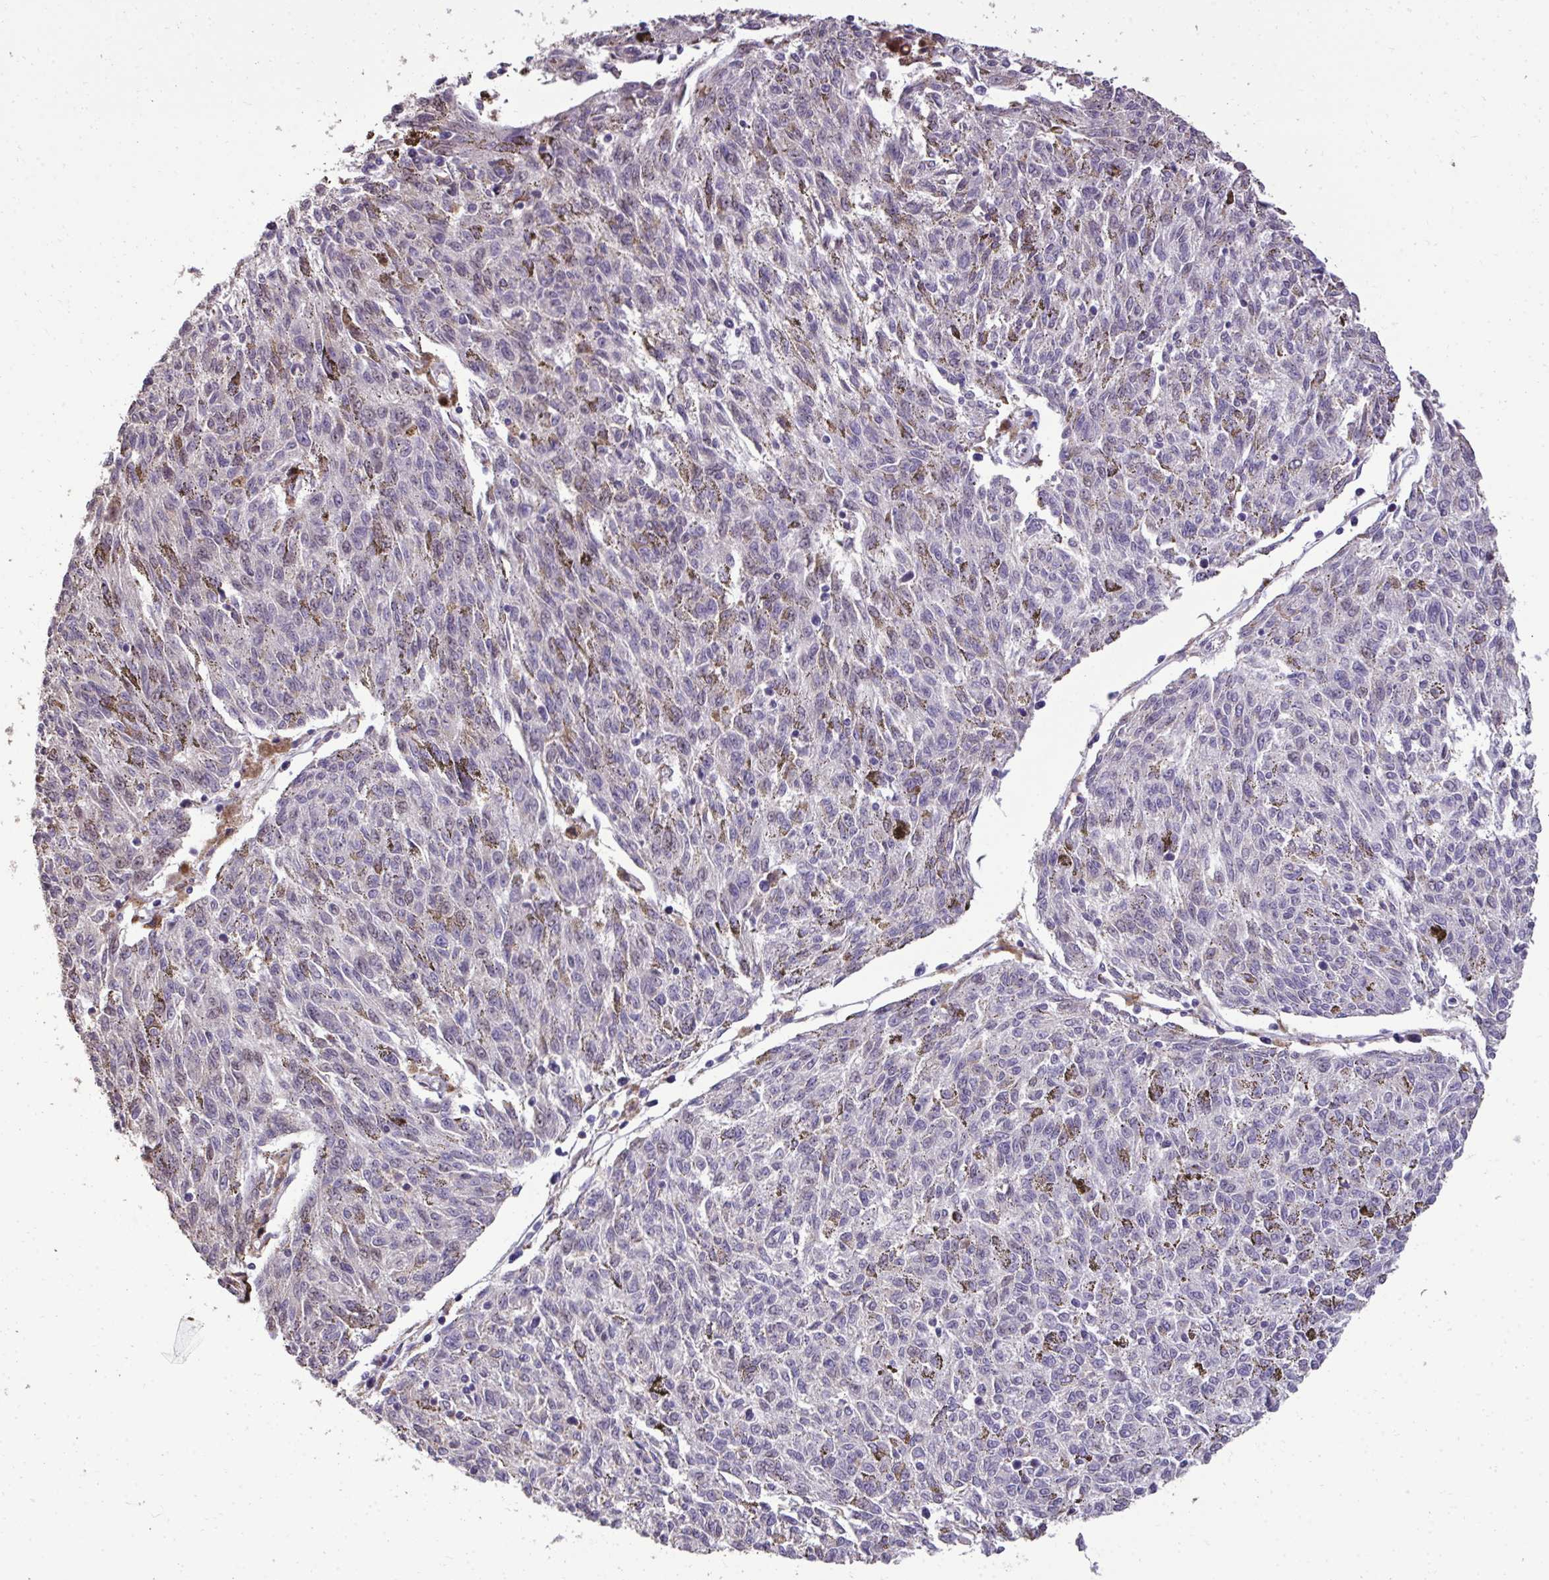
{"staining": {"intensity": "weak", "quantity": "25%-75%", "location": "cytoplasmic/membranous"}, "tissue": "melanoma", "cell_type": "Tumor cells", "image_type": "cancer", "snomed": [{"axis": "morphology", "description": "Malignant melanoma, NOS"}, {"axis": "topography", "description": "Skin"}], "caption": "The photomicrograph reveals staining of malignant melanoma, revealing weak cytoplasmic/membranous protein expression (brown color) within tumor cells.", "gene": "FIBCD1", "patient": {"sex": "female", "age": 72}}